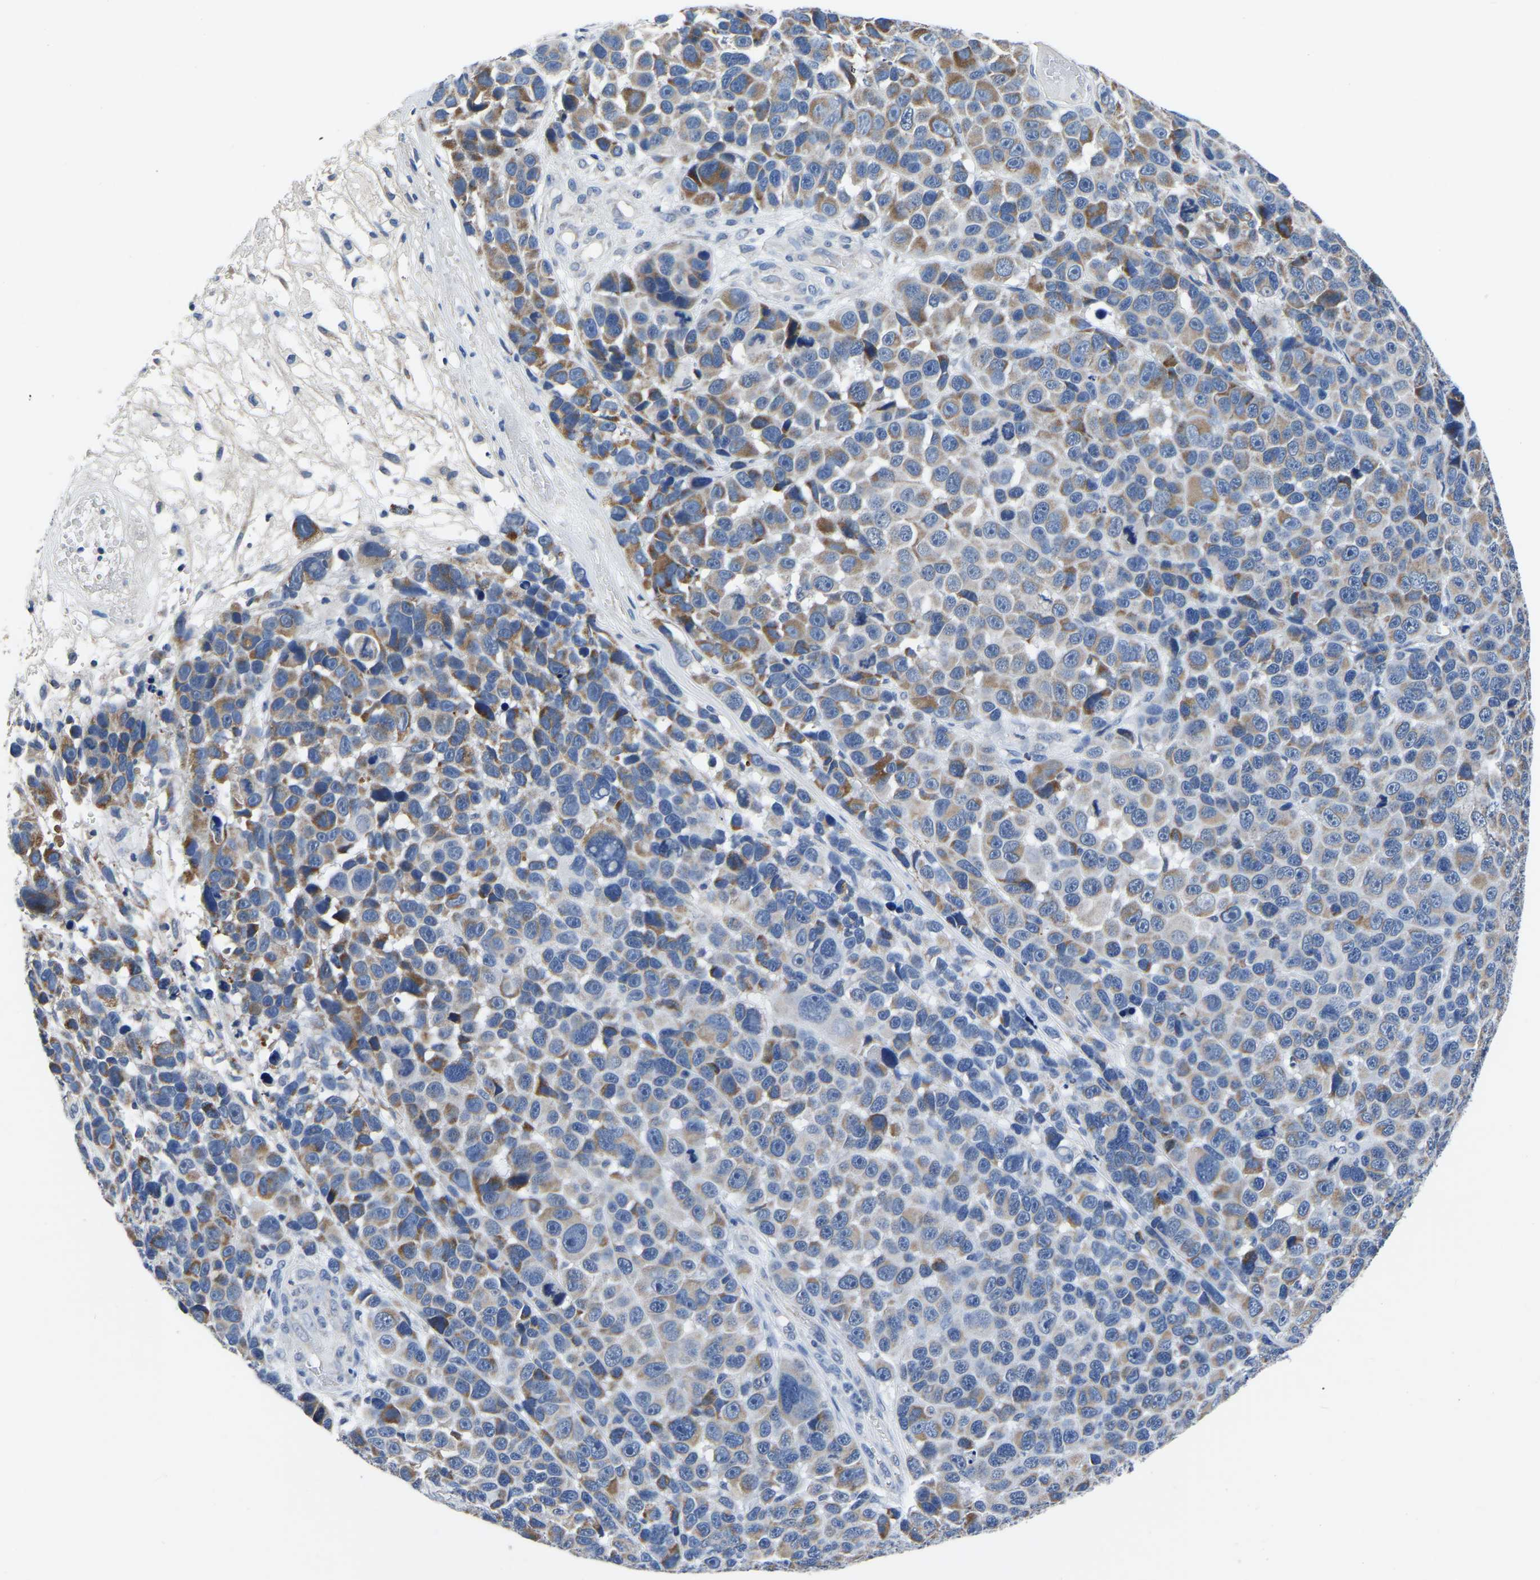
{"staining": {"intensity": "moderate", "quantity": "25%-75%", "location": "cytoplasmic/membranous"}, "tissue": "melanoma", "cell_type": "Tumor cells", "image_type": "cancer", "snomed": [{"axis": "morphology", "description": "Malignant melanoma, NOS"}, {"axis": "topography", "description": "Skin"}], "caption": "Immunohistochemistry of malignant melanoma exhibits medium levels of moderate cytoplasmic/membranous expression in approximately 25%-75% of tumor cells.", "gene": "FGD5", "patient": {"sex": "male", "age": 53}}